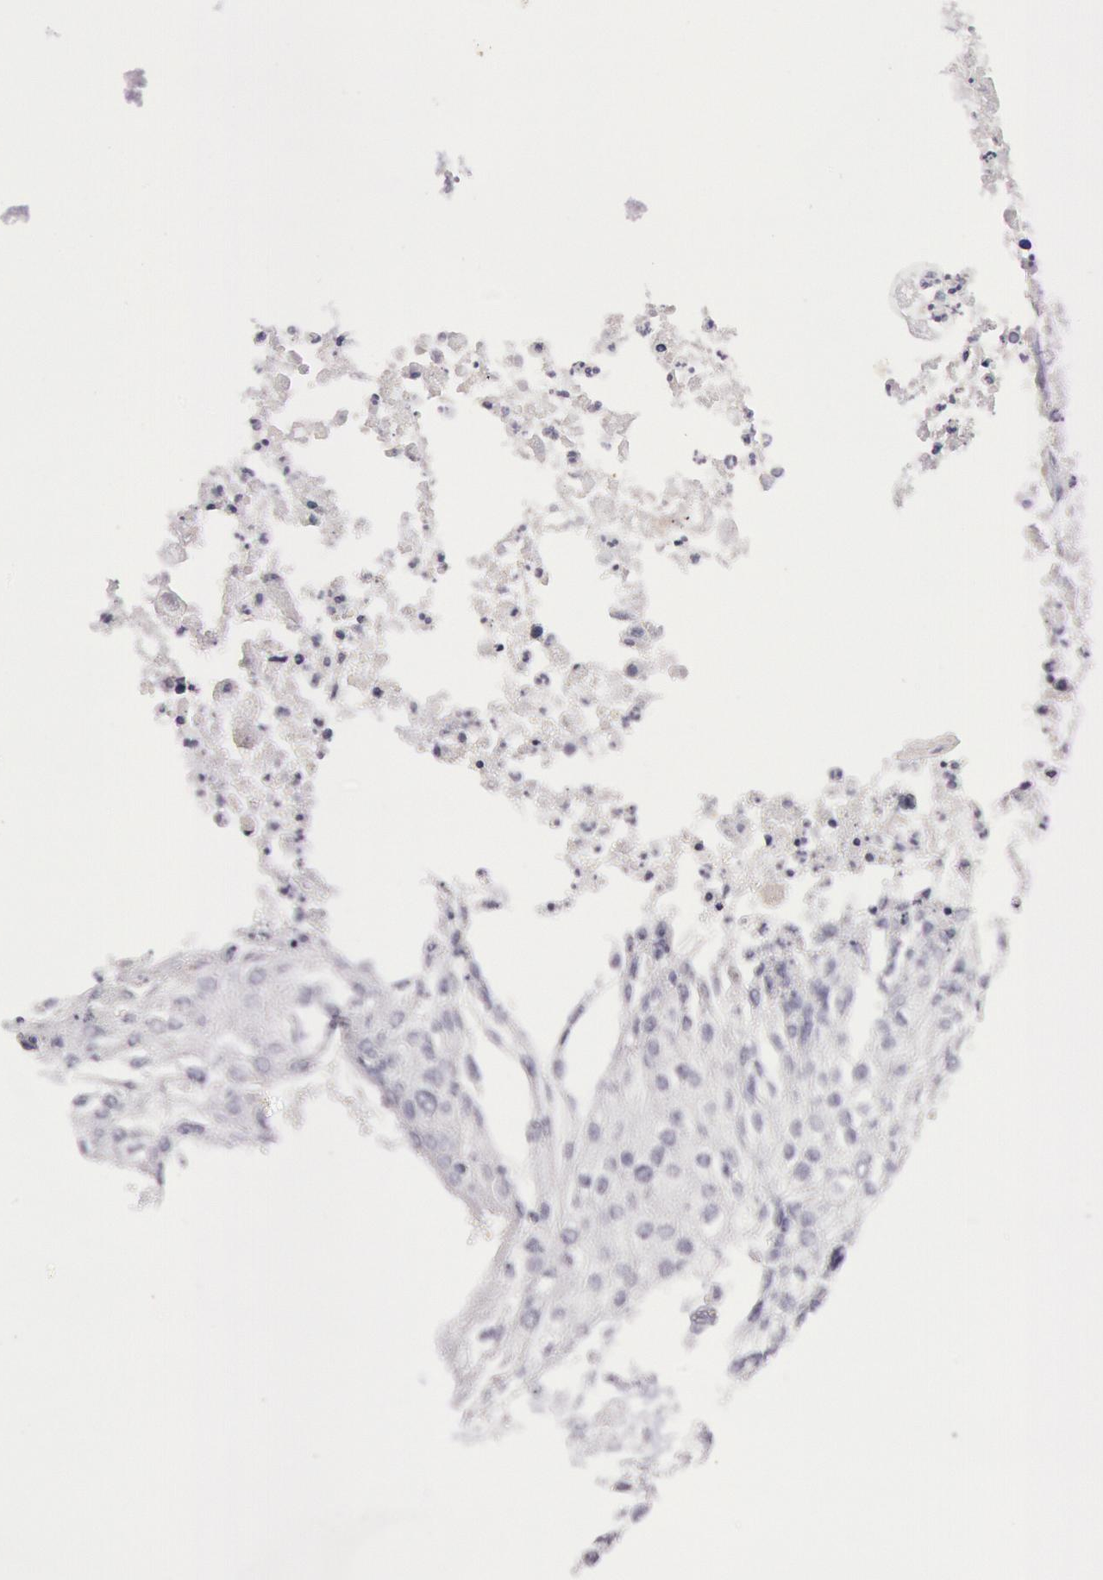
{"staining": {"intensity": "negative", "quantity": "none", "location": "none"}, "tissue": "lung cancer", "cell_type": "Tumor cells", "image_type": "cancer", "snomed": [{"axis": "morphology", "description": "Squamous cell carcinoma, NOS"}, {"axis": "topography", "description": "Lung"}], "caption": "Human lung squamous cell carcinoma stained for a protein using IHC displays no expression in tumor cells.", "gene": "TRIB2", "patient": {"sex": "male", "age": 75}}